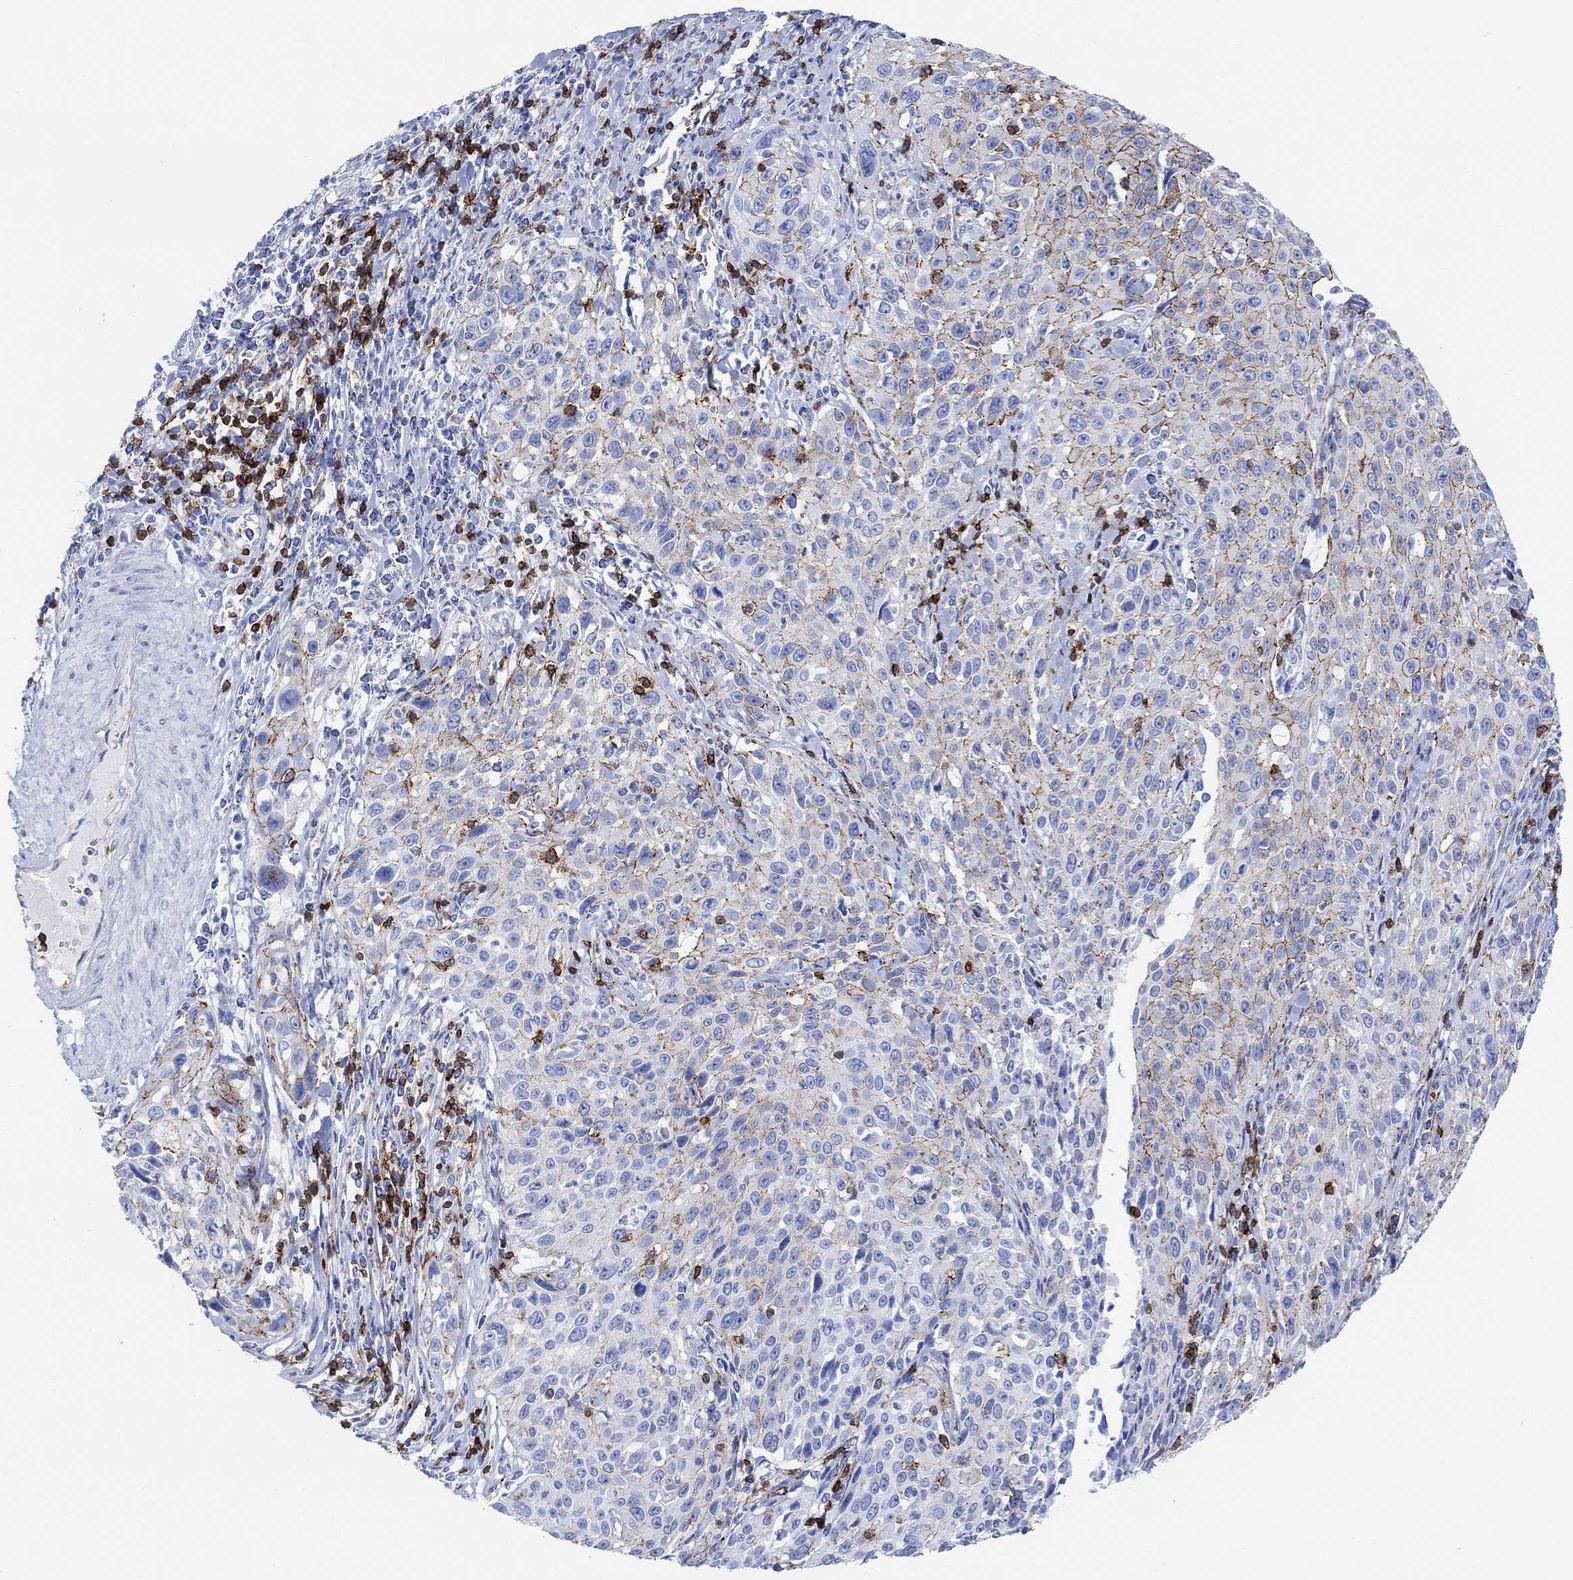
{"staining": {"intensity": "moderate", "quantity": "25%-75%", "location": "cytoplasmic/membranous"}, "tissue": "cervical cancer", "cell_type": "Tumor cells", "image_type": "cancer", "snomed": [{"axis": "morphology", "description": "Squamous cell carcinoma, NOS"}, {"axis": "topography", "description": "Cervix"}], "caption": "Cervical cancer stained for a protein shows moderate cytoplasmic/membranous positivity in tumor cells. The staining was performed using DAB, with brown indicating positive protein expression. Nuclei are stained blue with hematoxylin.", "gene": "GPR65", "patient": {"sex": "female", "age": 26}}